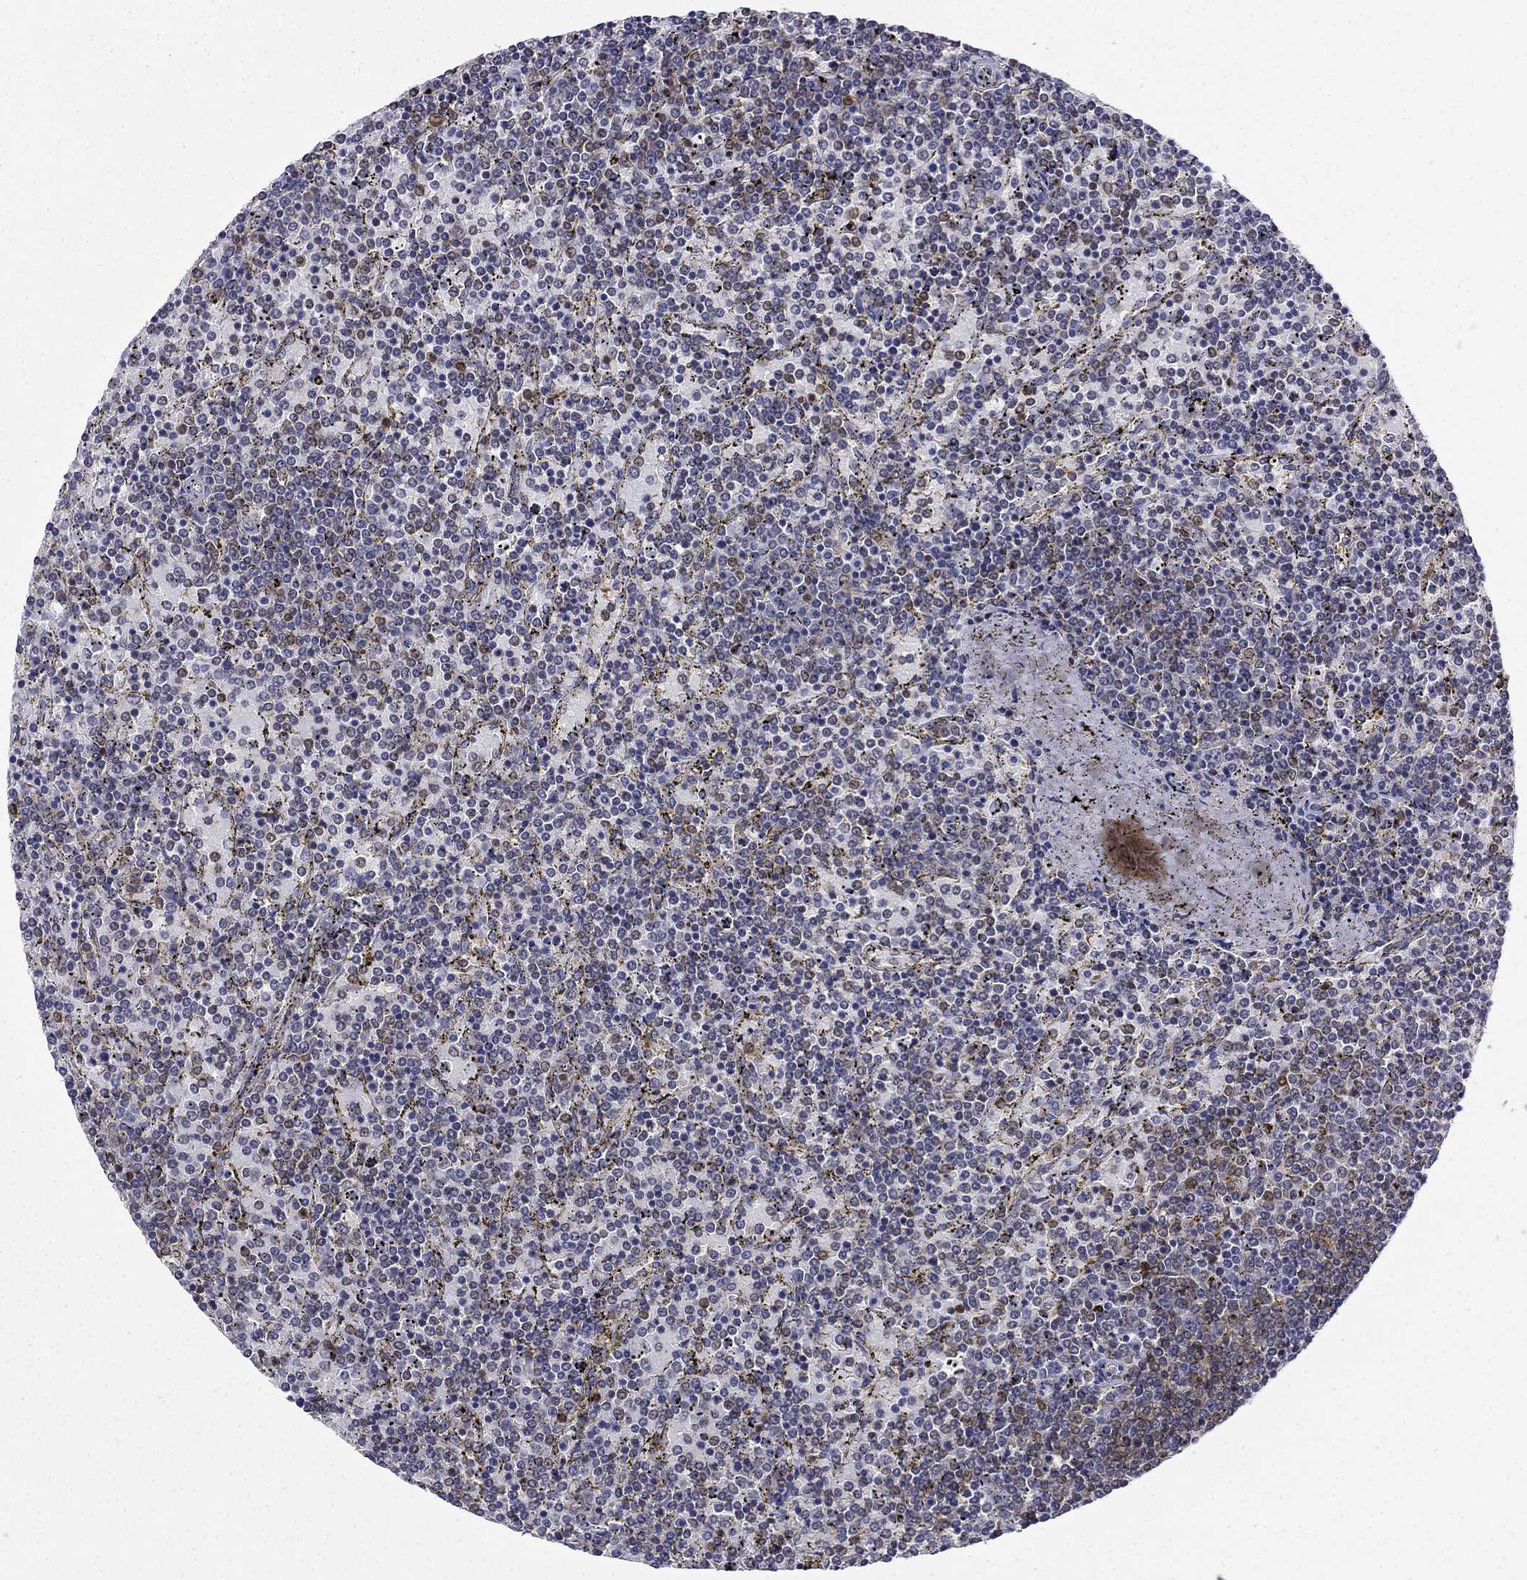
{"staining": {"intensity": "negative", "quantity": "none", "location": "none"}, "tissue": "lymphoma", "cell_type": "Tumor cells", "image_type": "cancer", "snomed": [{"axis": "morphology", "description": "Malignant lymphoma, non-Hodgkin's type, Low grade"}, {"axis": "topography", "description": "Spleen"}], "caption": "Histopathology image shows no protein staining in tumor cells of low-grade malignant lymphoma, non-Hodgkin's type tissue.", "gene": "POU2F2", "patient": {"sex": "female", "age": 77}}